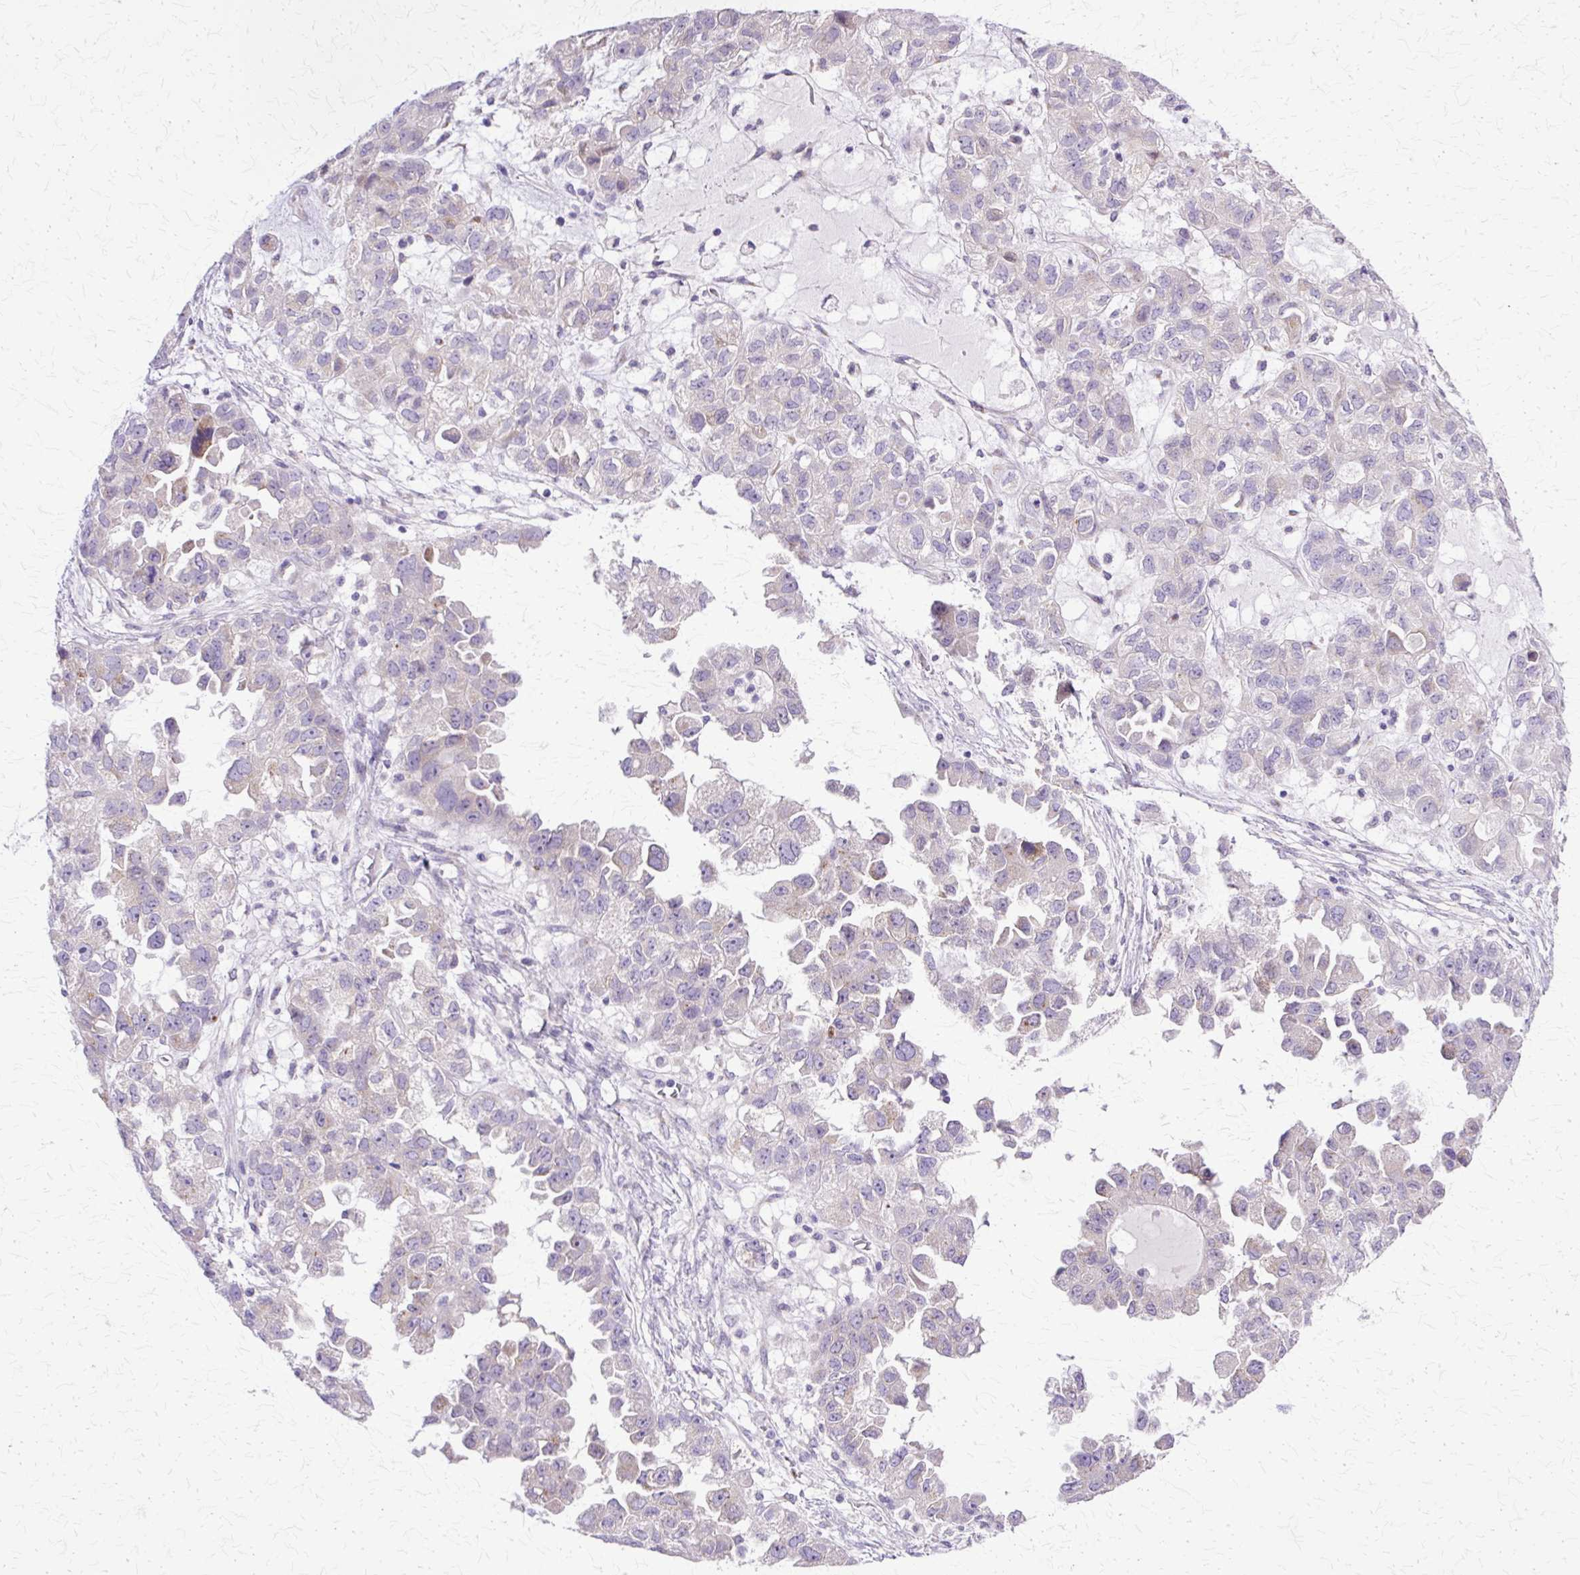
{"staining": {"intensity": "negative", "quantity": "none", "location": "none"}, "tissue": "ovarian cancer", "cell_type": "Tumor cells", "image_type": "cancer", "snomed": [{"axis": "morphology", "description": "Cystadenocarcinoma, serous, NOS"}, {"axis": "topography", "description": "Ovary"}], "caption": "Ovarian cancer was stained to show a protein in brown. There is no significant positivity in tumor cells.", "gene": "TBC1D3G", "patient": {"sex": "female", "age": 84}}